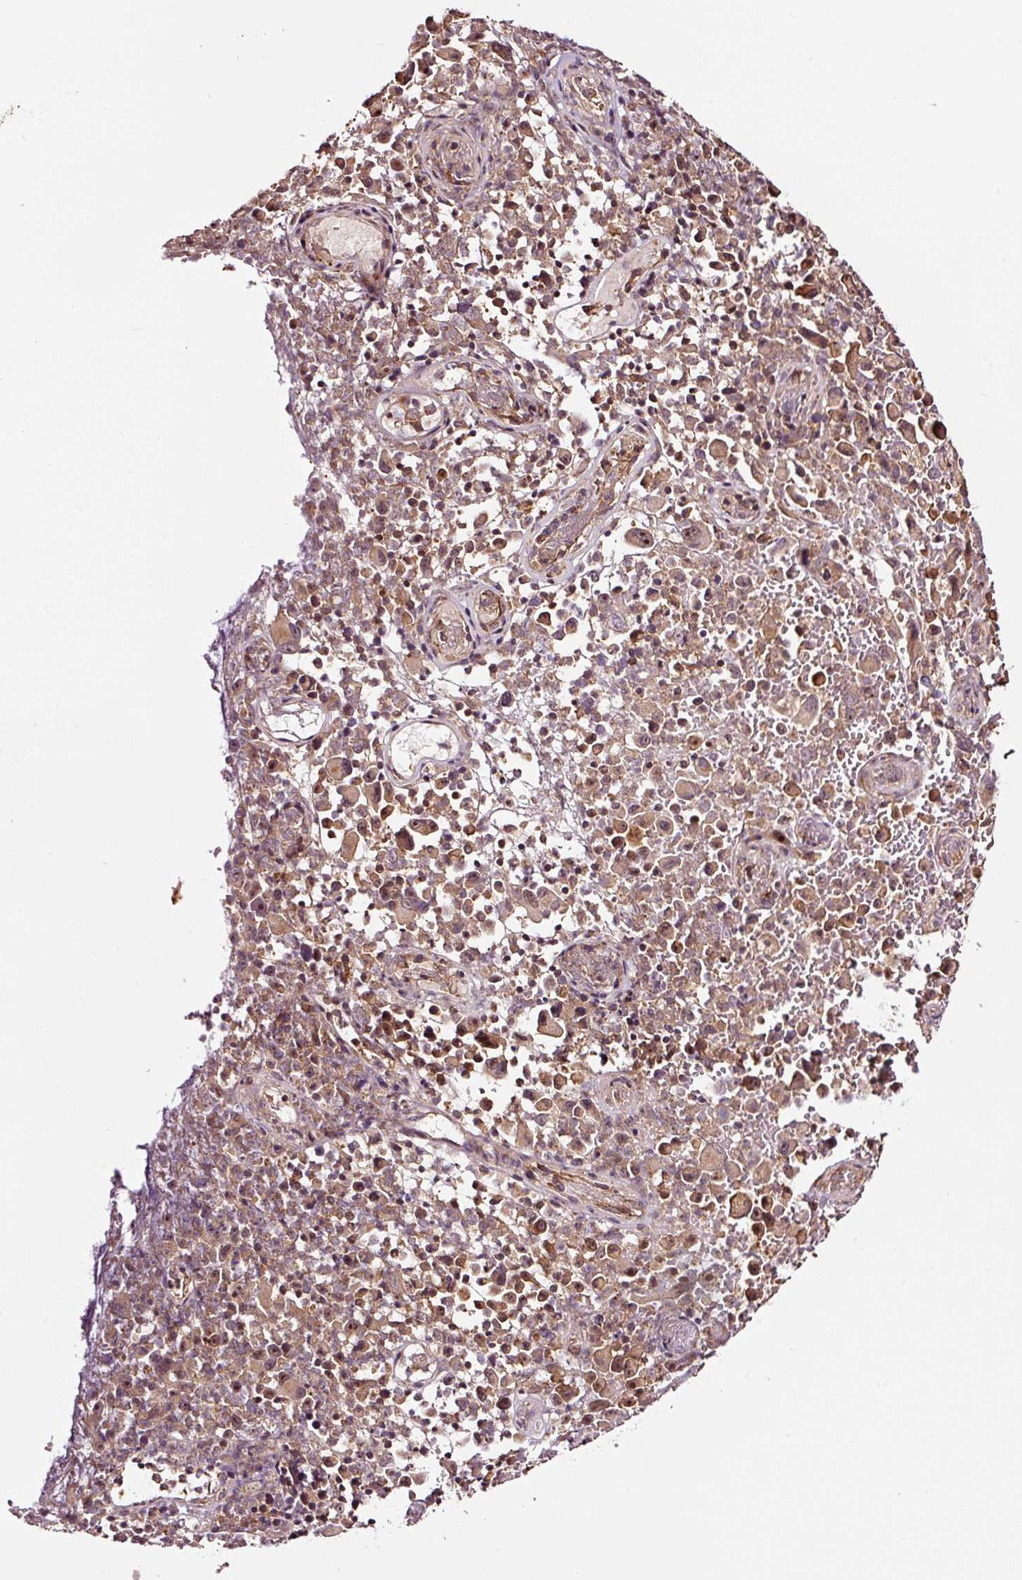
{"staining": {"intensity": "moderate", "quantity": ">75%", "location": "cytoplasmic/membranous"}, "tissue": "melanoma", "cell_type": "Tumor cells", "image_type": "cancer", "snomed": [{"axis": "morphology", "description": "Malignant melanoma, NOS"}, {"axis": "topography", "description": "Skin"}], "caption": "Melanoma was stained to show a protein in brown. There is medium levels of moderate cytoplasmic/membranous expression in about >75% of tumor cells.", "gene": "METAP1", "patient": {"sex": "female", "age": 82}}